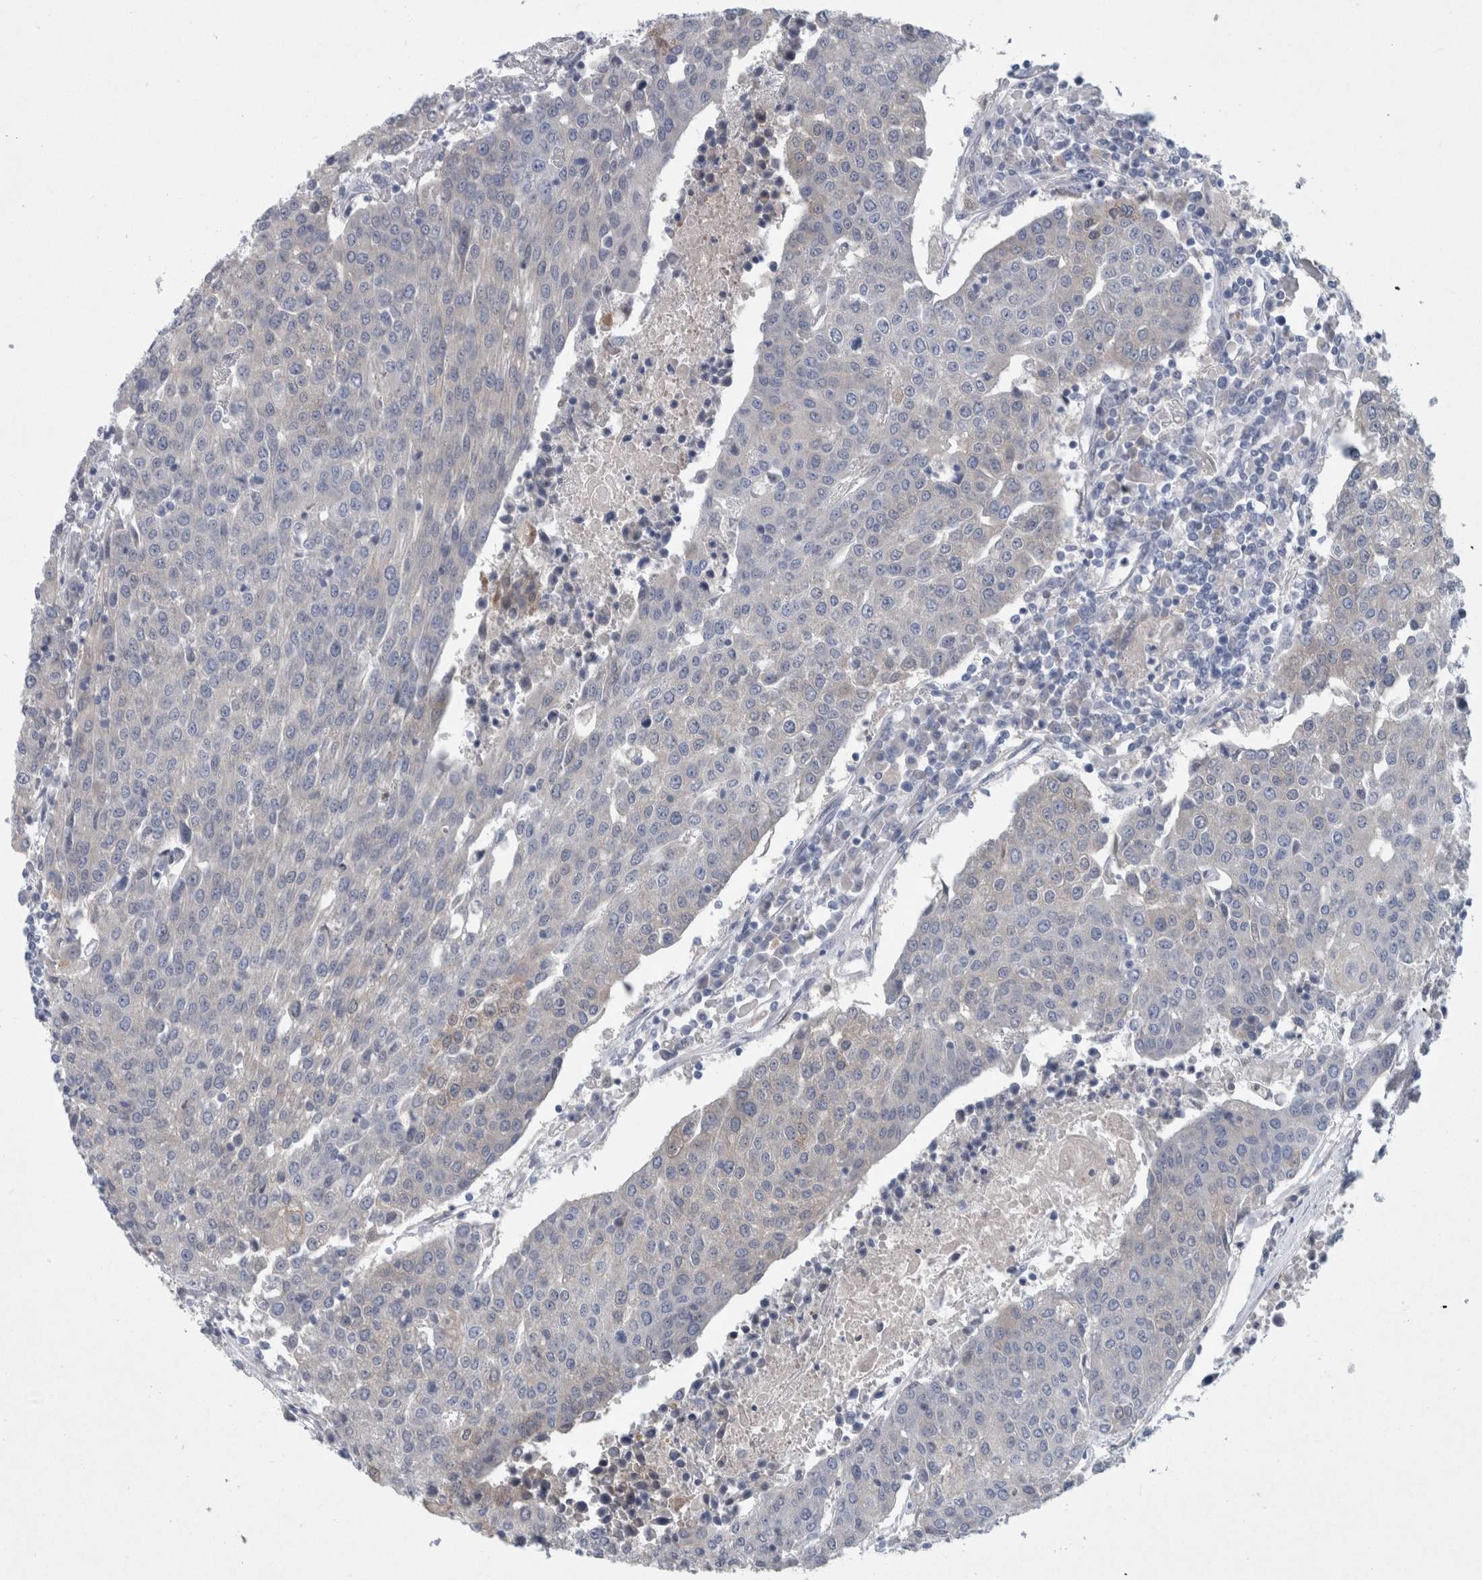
{"staining": {"intensity": "negative", "quantity": "none", "location": "none"}, "tissue": "urothelial cancer", "cell_type": "Tumor cells", "image_type": "cancer", "snomed": [{"axis": "morphology", "description": "Urothelial carcinoma, High grade"}, {"axis": "topography", "description": "Urinary bladder"}], "caption": "There is no significant positivity in tumor cells of high-grade urothelial carcinoma.", "gene": "FAM83H", "patient": {"sex": "female", "age": 85}}